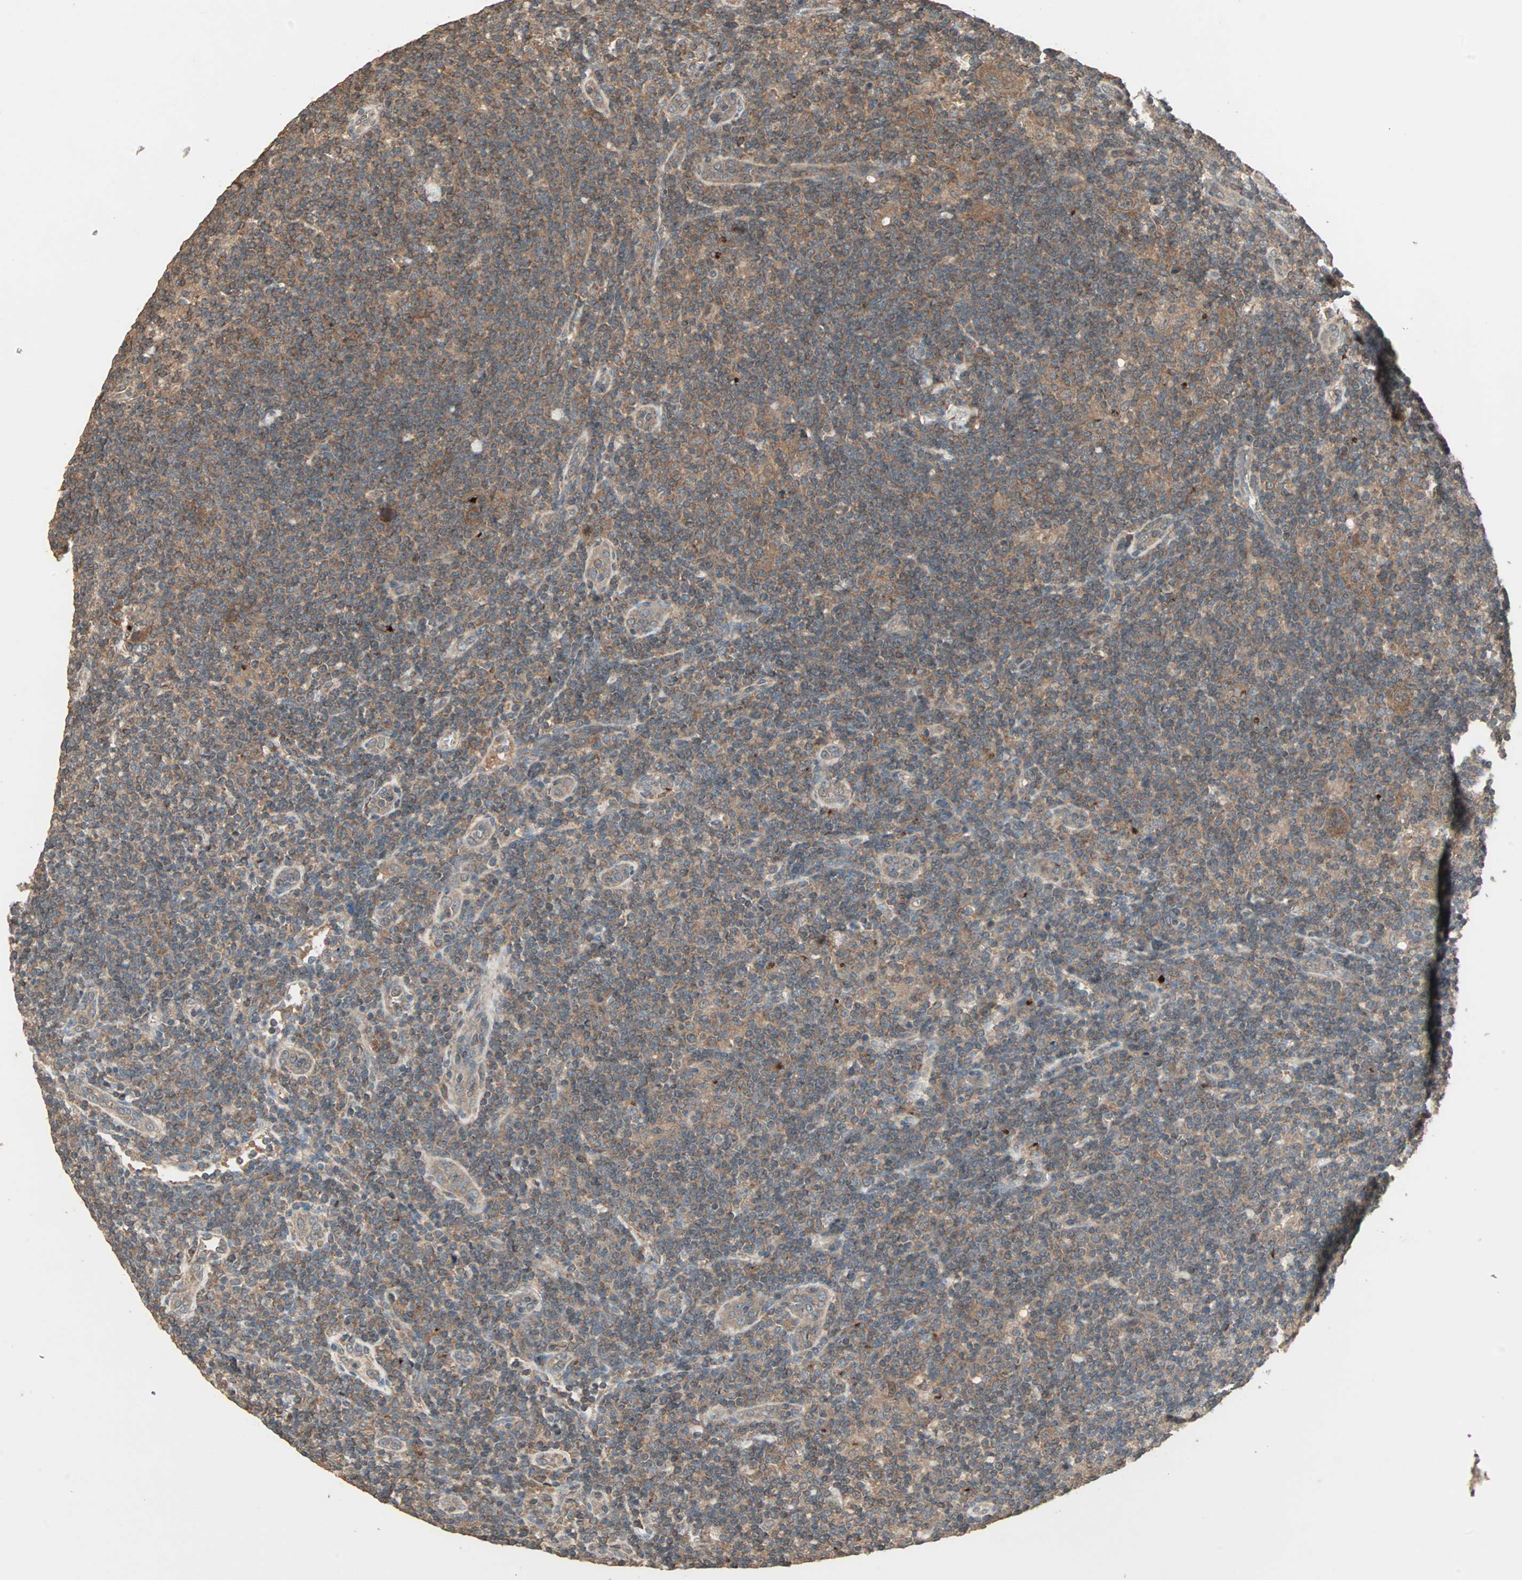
{"staining": {"intensity": "moderate", "quantity": ">75%", "location": "cytoplasmic/membranous"}, "tissue": "lymphoma", "cell_type": "Tumor cells", "image_type": "cancer", "snomed": [{"axis": "morphology", "description": "Hodgkin's disease, NOS"}, {"axis": "topography", "description": "Lymph node"}], "caption": "DAB (3,3'-diaminobenzidine) immunohistochemical staining of Hodgkin's disease shows moderate cytoplasmic/membranous protein staining in about >75% of tumor cells.", "gene": "UBAC1", "patient": {"sex": "female", "age": 57}}